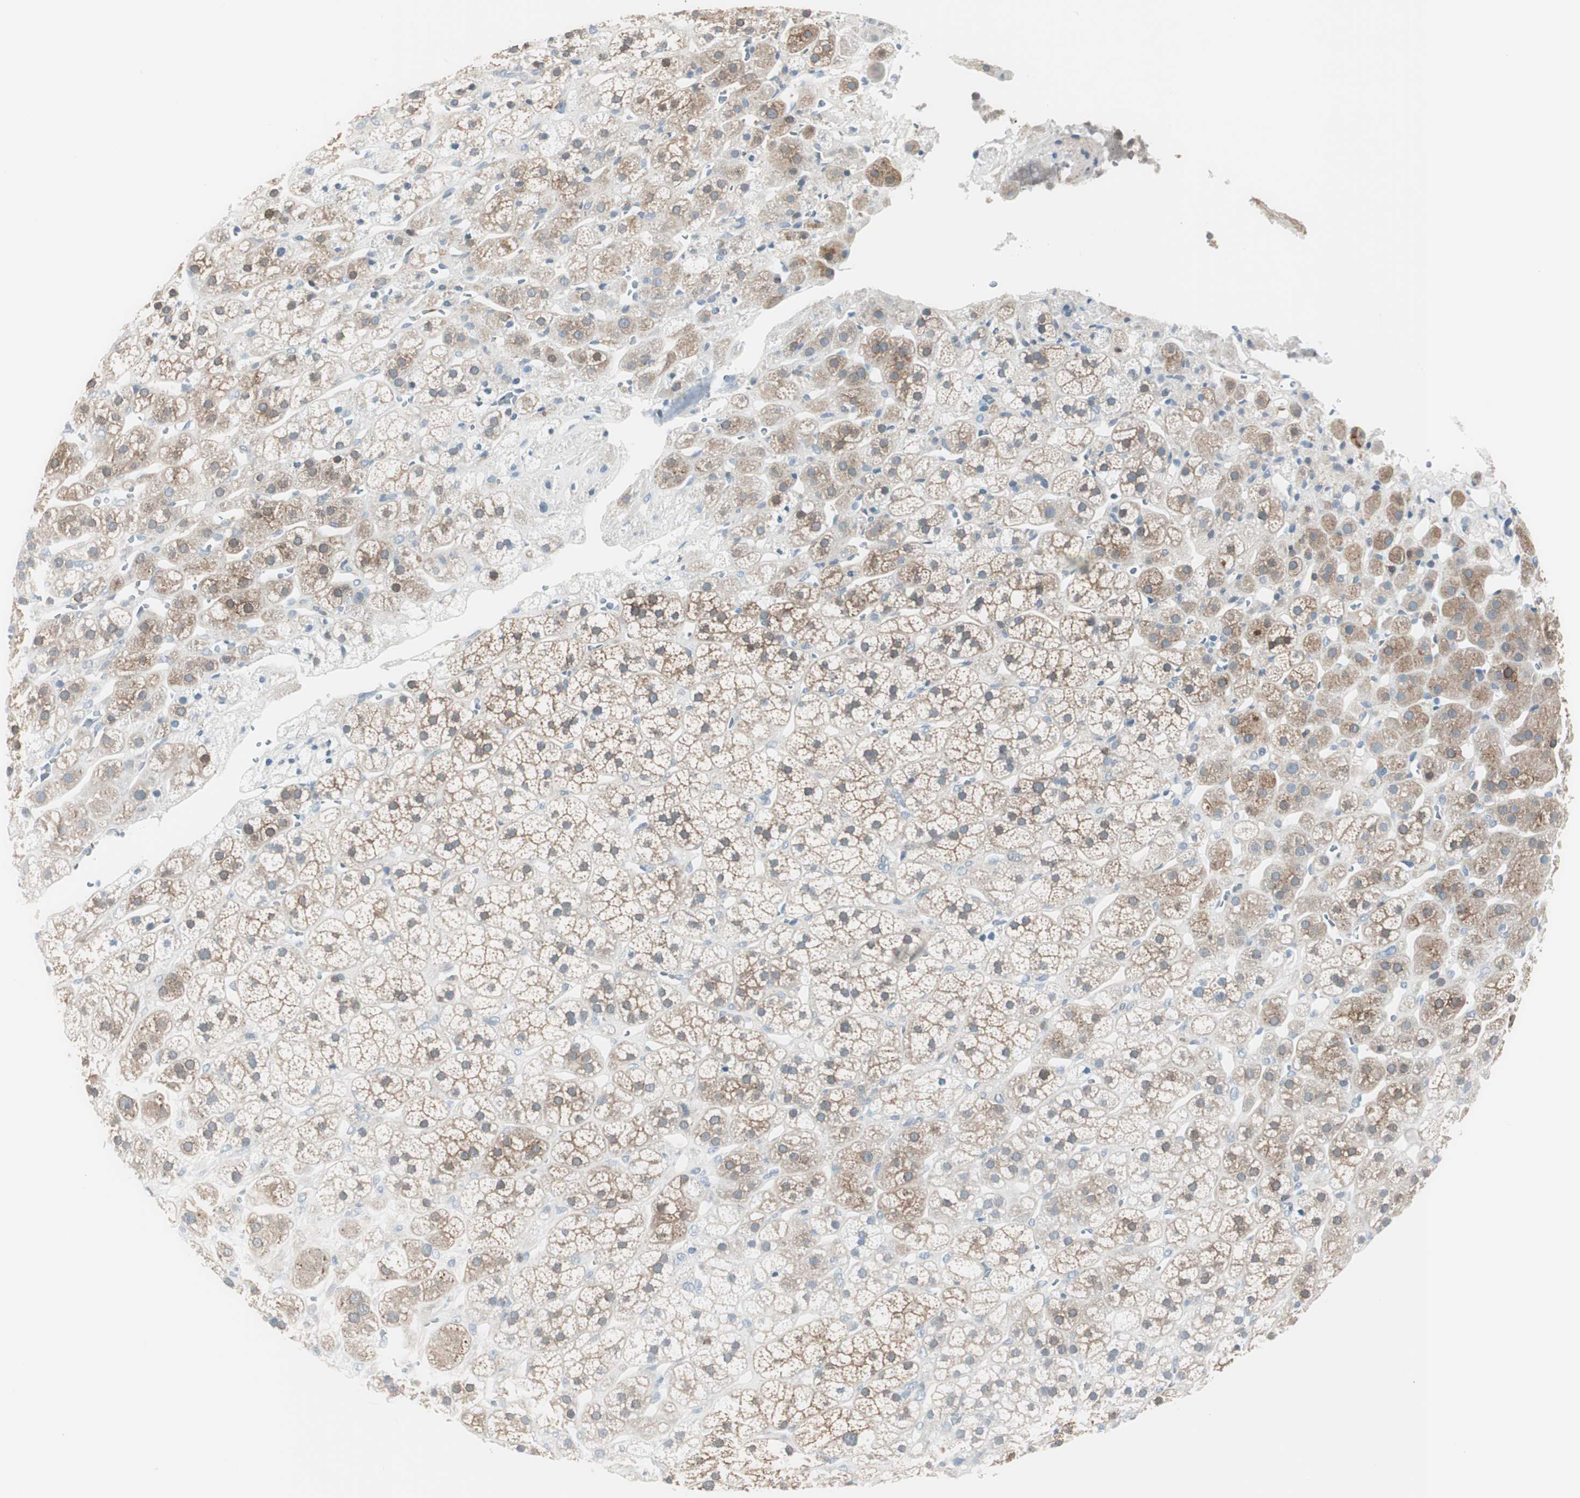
{"staining": {"intensity": "moderate", "quantity": ">75%", "location": "cytoplasmic/membranous"}, "tissue": "adrenal gland", "cell_type": "Glandular cells", "image_type": "normal", "snomed": [{"axis": "morphology", "description": "Normal tissue, NOS"}, {"axis": "topography", "description": "Adrenal gland"}], "caption": "Immunohistochemistry histopathology image of unremarkable human adrenal gland stained for a protein (brown), which reveals medium levels of moderate cytoplasmic/membranous expression in about >75% of glandular cells.", "gene": "SLC9A3R1", "patient": {"sex": "male", "age": 56}}